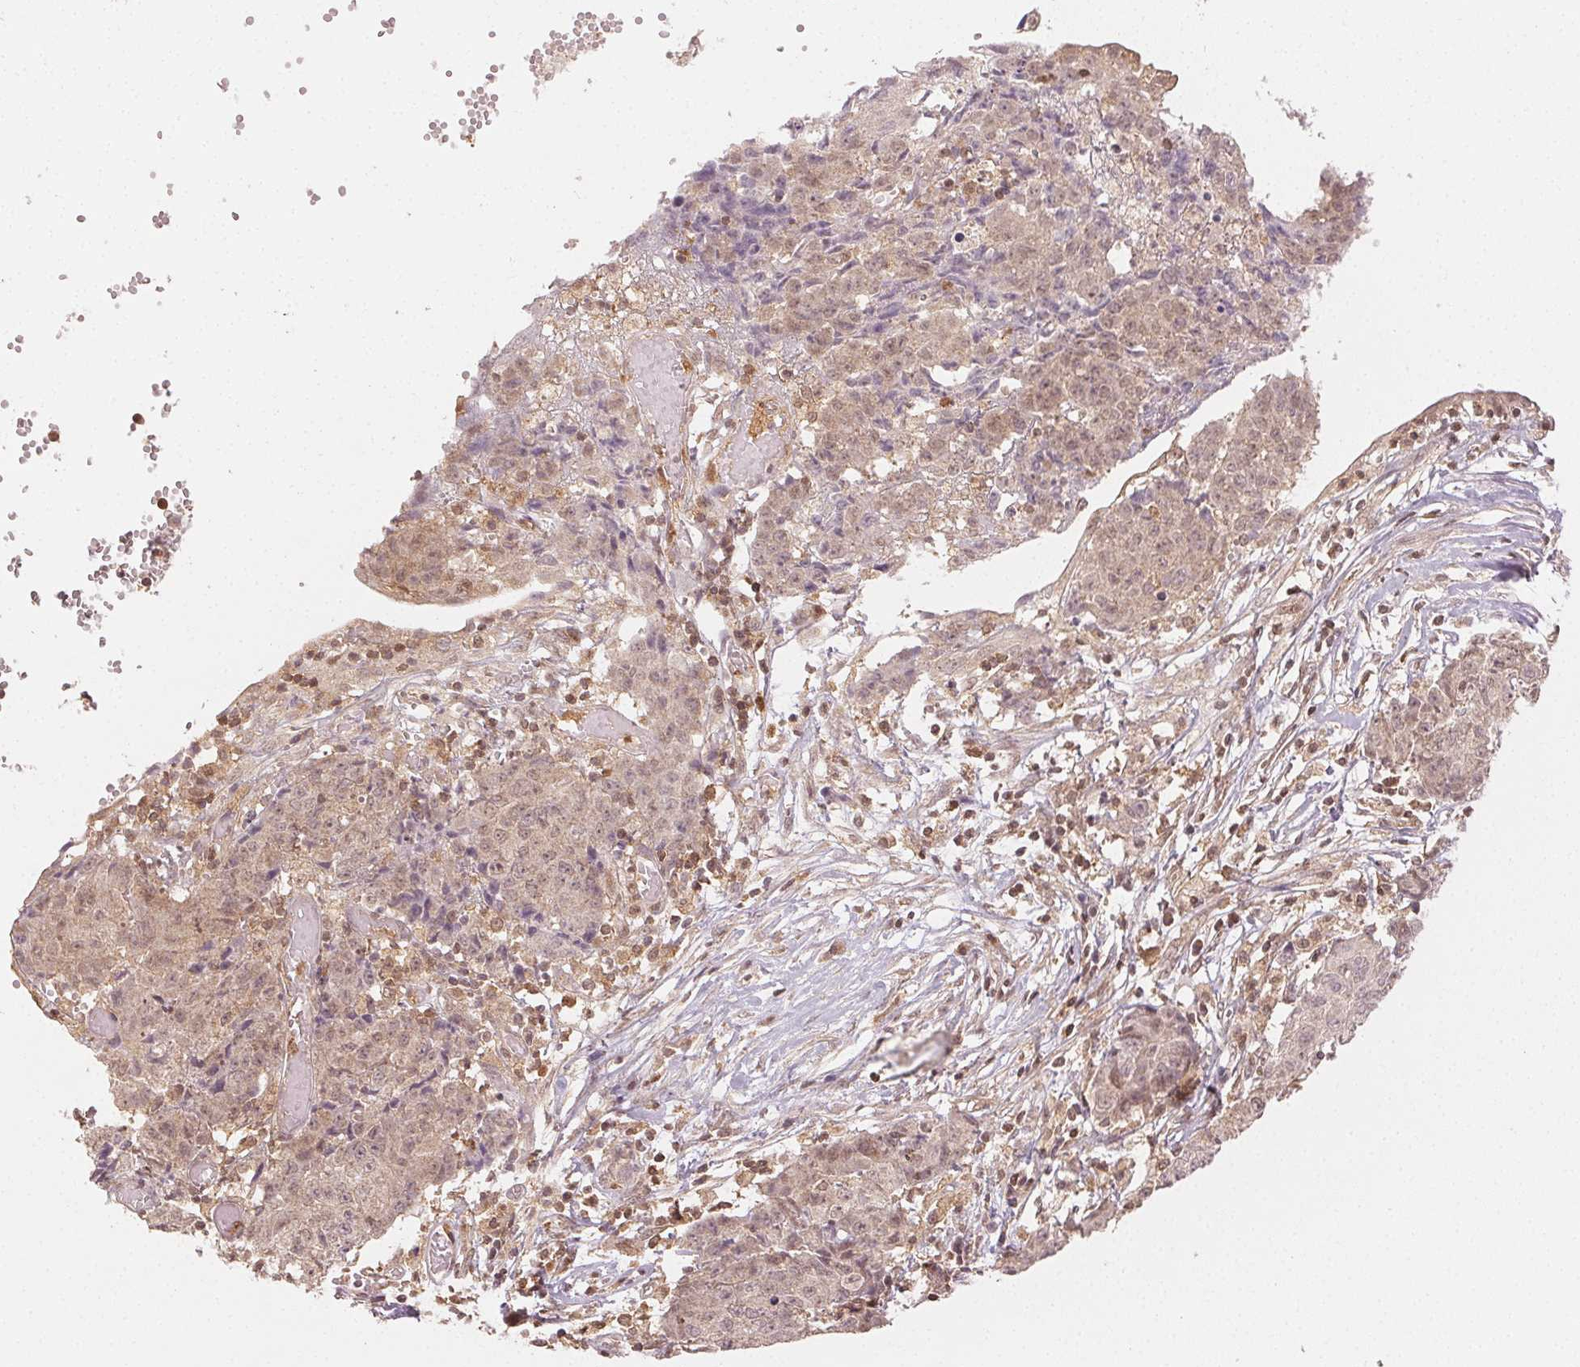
{"staining": {"intensity": "weak", "quantity": "25%-75%", "location": "cytoplasmic/membranous,nuclear"}, "tissue": "ovarian cancer", "cell_type": "Tumor cells", "image_type": "cancer", "snomed": [{"axis": "morphology", "description": "Carcinoma, endometroid"}, {"axis": "topography", "description": "Ovary"}], "caption": "Ovarian cancer stained with DAB (3,3'-diaminobenzidine) immunohistochemistry (IHC) shows low levels of weak cytoplasmic/membranous and nuclear positivity in about 25%-75% of tumor cells. (DAB (3,3'-diaminobenzidine) IHC, brown staining for protein, blue staining for nuclei).", "gene": "MAPK14", "patient": {"sex": "female", "age": 42}}